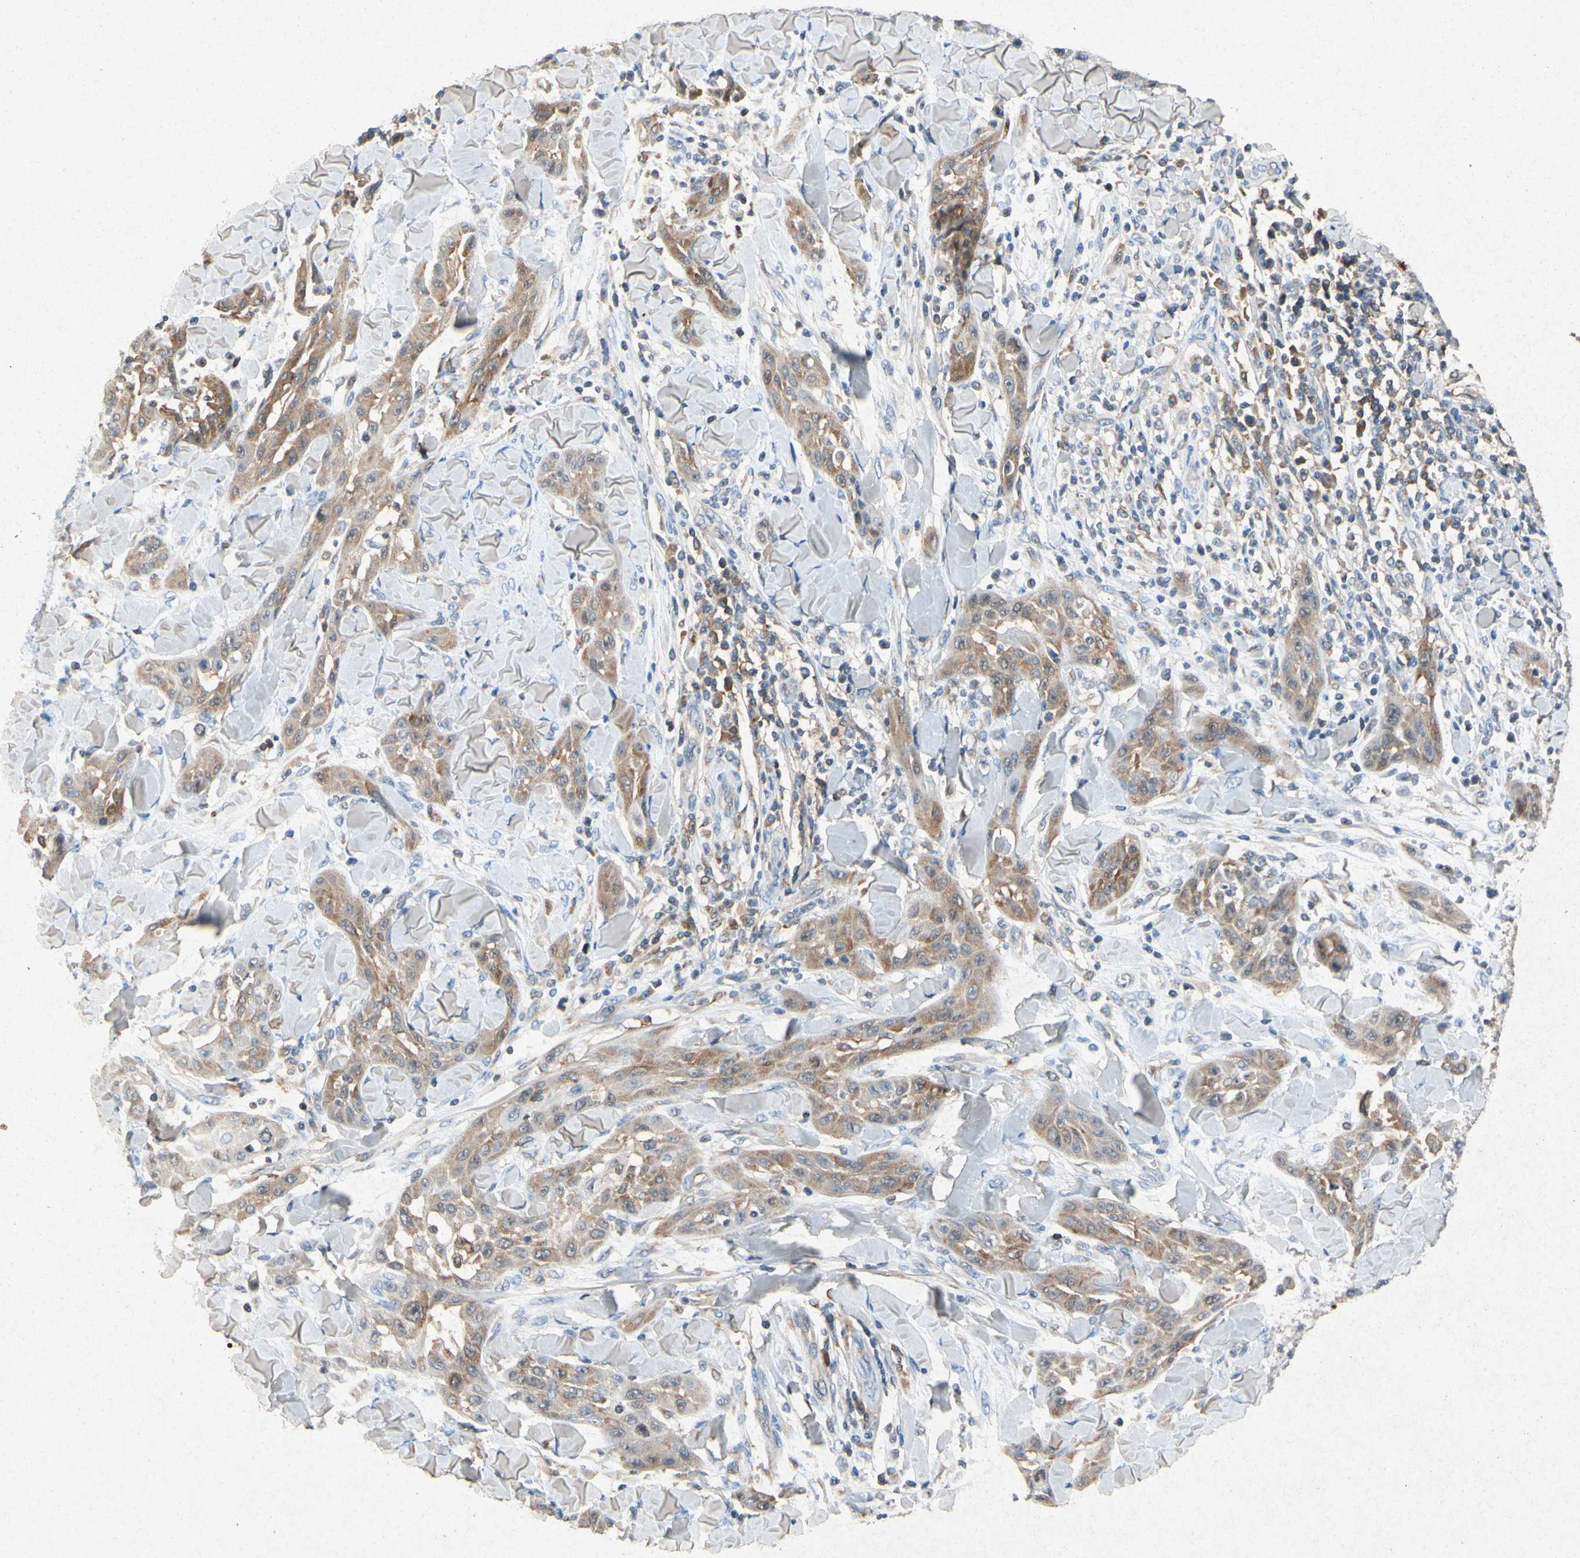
{"staining": {"intensity": "moderate", "quantity": ">75%", "location": "cytoplasmic/membranous"}, "tissue": "skin cancer", "cell_type": "Tumor cells", "image_type": "cancer", "snomed": [{"axis": "morphology", "description": "Squamous cell carcinoma, NOS"}, {"axis": "topography", "description": "Skin"}], "caption": "Skin cancer (squamous cell carcinoma) was stained to show a protein in brown. There is medium levels of moderate cytoplasmic/membranous expression in approximately >75% of tumor cells.", "gene": "RPS6KA1", "patient": {"sex": "male", "age": 24}}